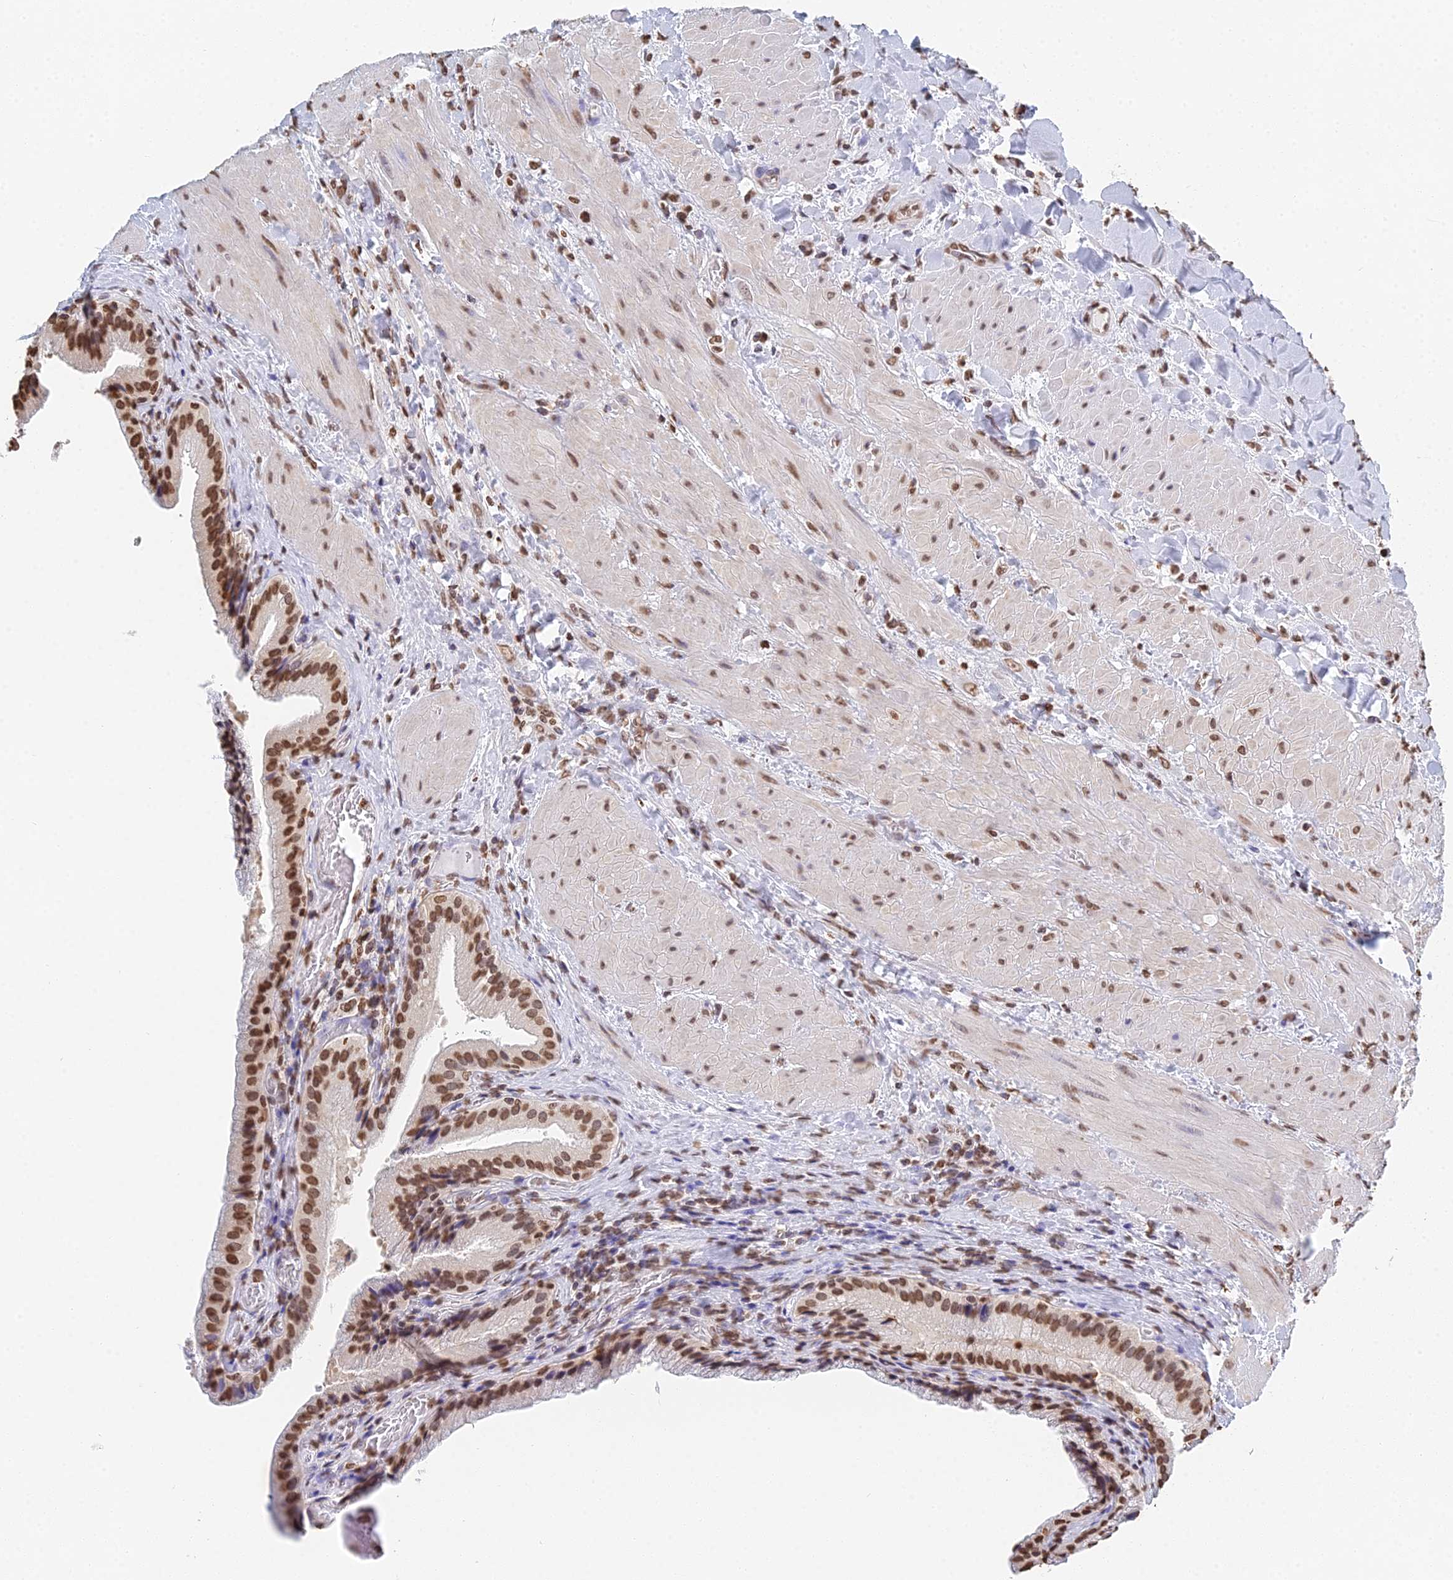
{"staining": {"intensity": "moderate", "quantity": ">75%", "location": "nuclear"}, "tissue": "gallbladder", "cell_type": "Glandular cells", "image_type": "normal", "snomed": [{"axis": "morphology", "description": "Normal tissue, NOS"}, {"axis": "topography", "description": "Gallbladder"}], "caption": "IHC (DAB) staining of unremarkable gallbladder exhibits moderate nuclear protein staining in approximately >75% of glandular cells.", "gene": "GBP3", "patient": {"sex": "male", "age": 24}}